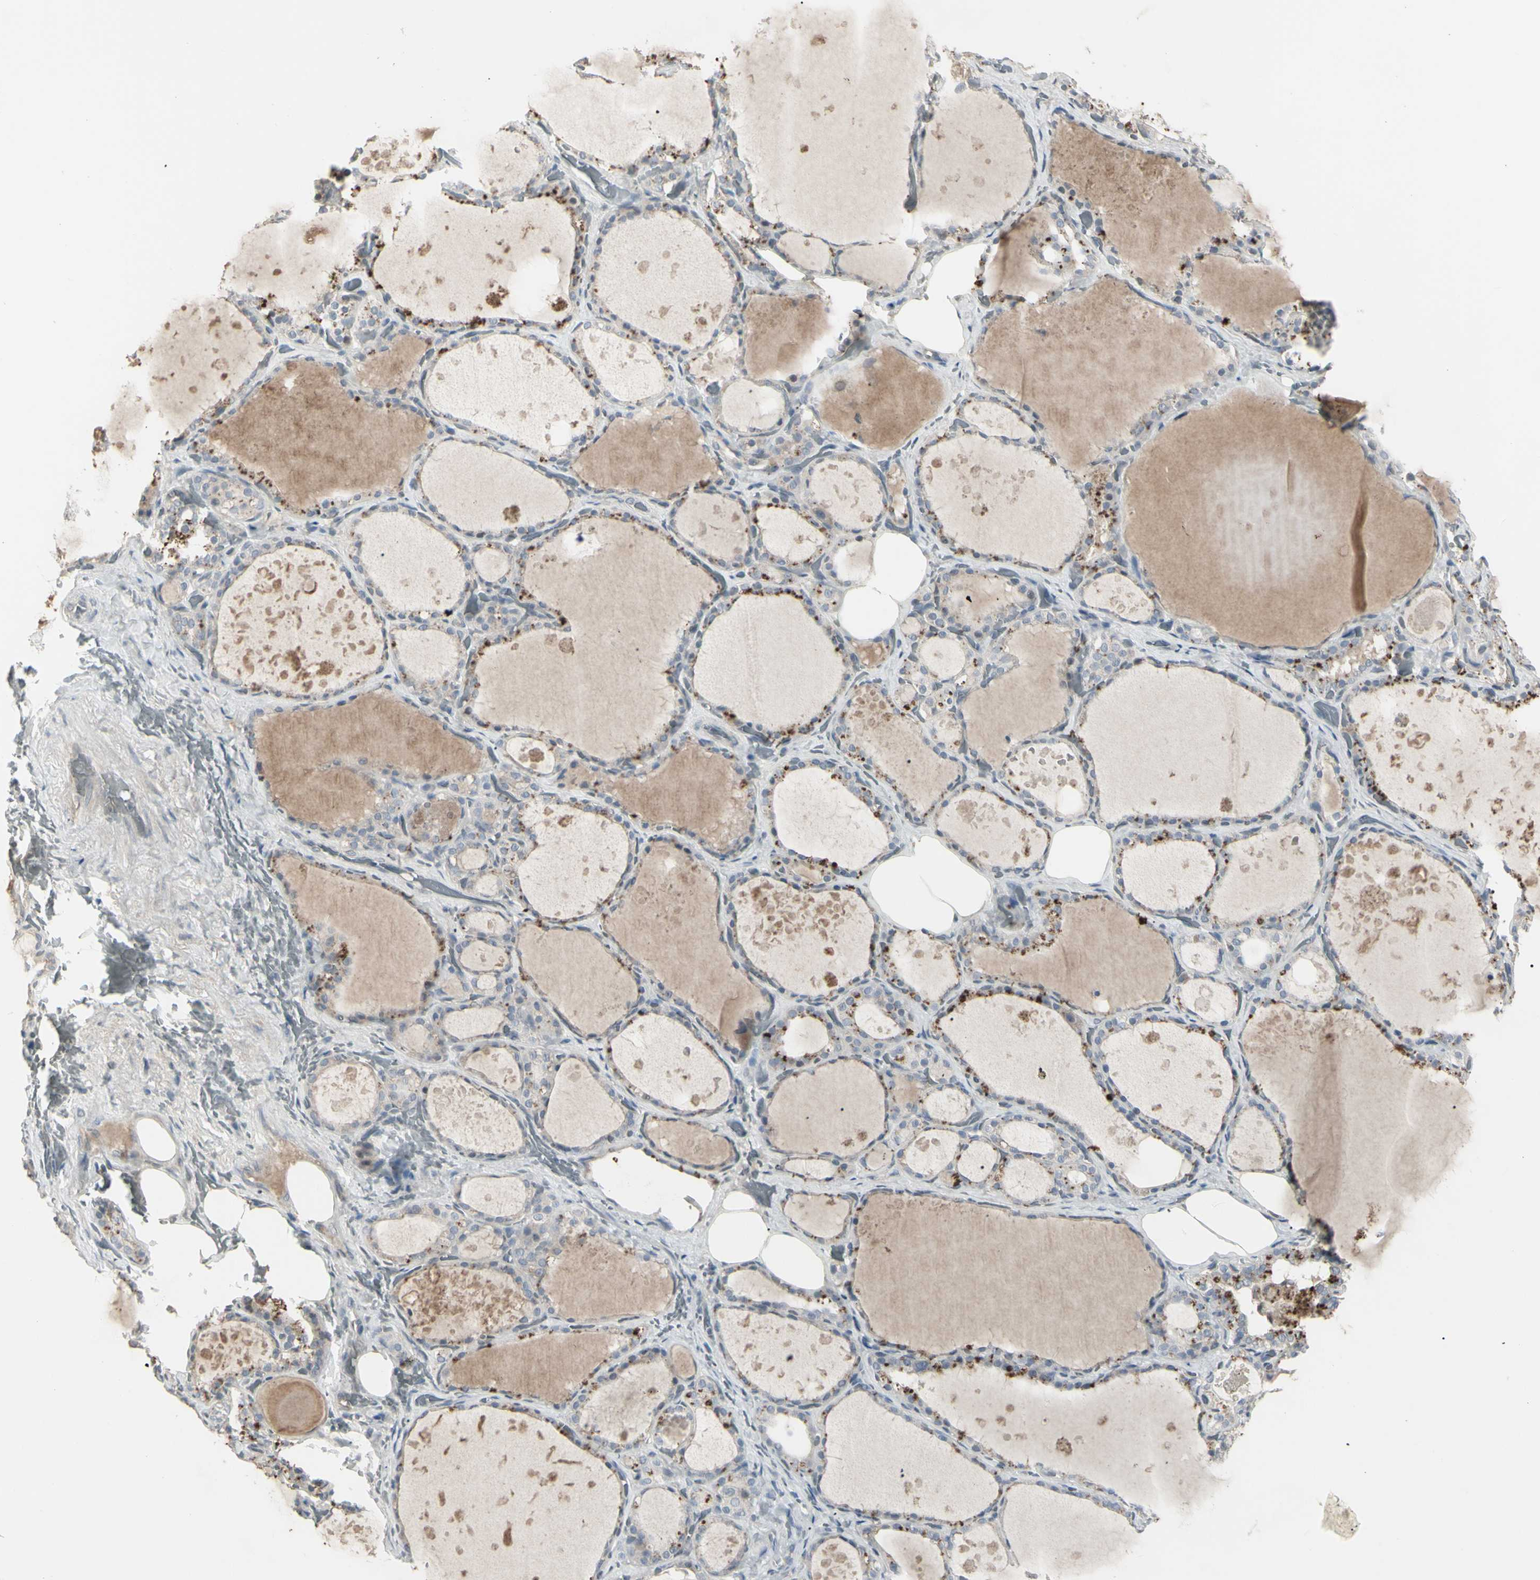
{"staining": {"intensity": "weak", "quantity": ">75%", "location": "cytoplasmic/membranous"}, "tissue": "thyroid gland", "cell_type": "Glandular cells", "image_type": "normal", "snomed": [{"axis": "morphology", "description": "Normal tissue, NOS"}, {"axis": "topography", "description": "Thyroid gland"}], "caption": "This micrograph shows immunohistochemistry staining of benign thyroid gland, with low weak cytoplasmic/membranous positivity in about >75% of glandular cells.", "gene": "PIAS4", "patient": {"sex": "male", "age": 61}}